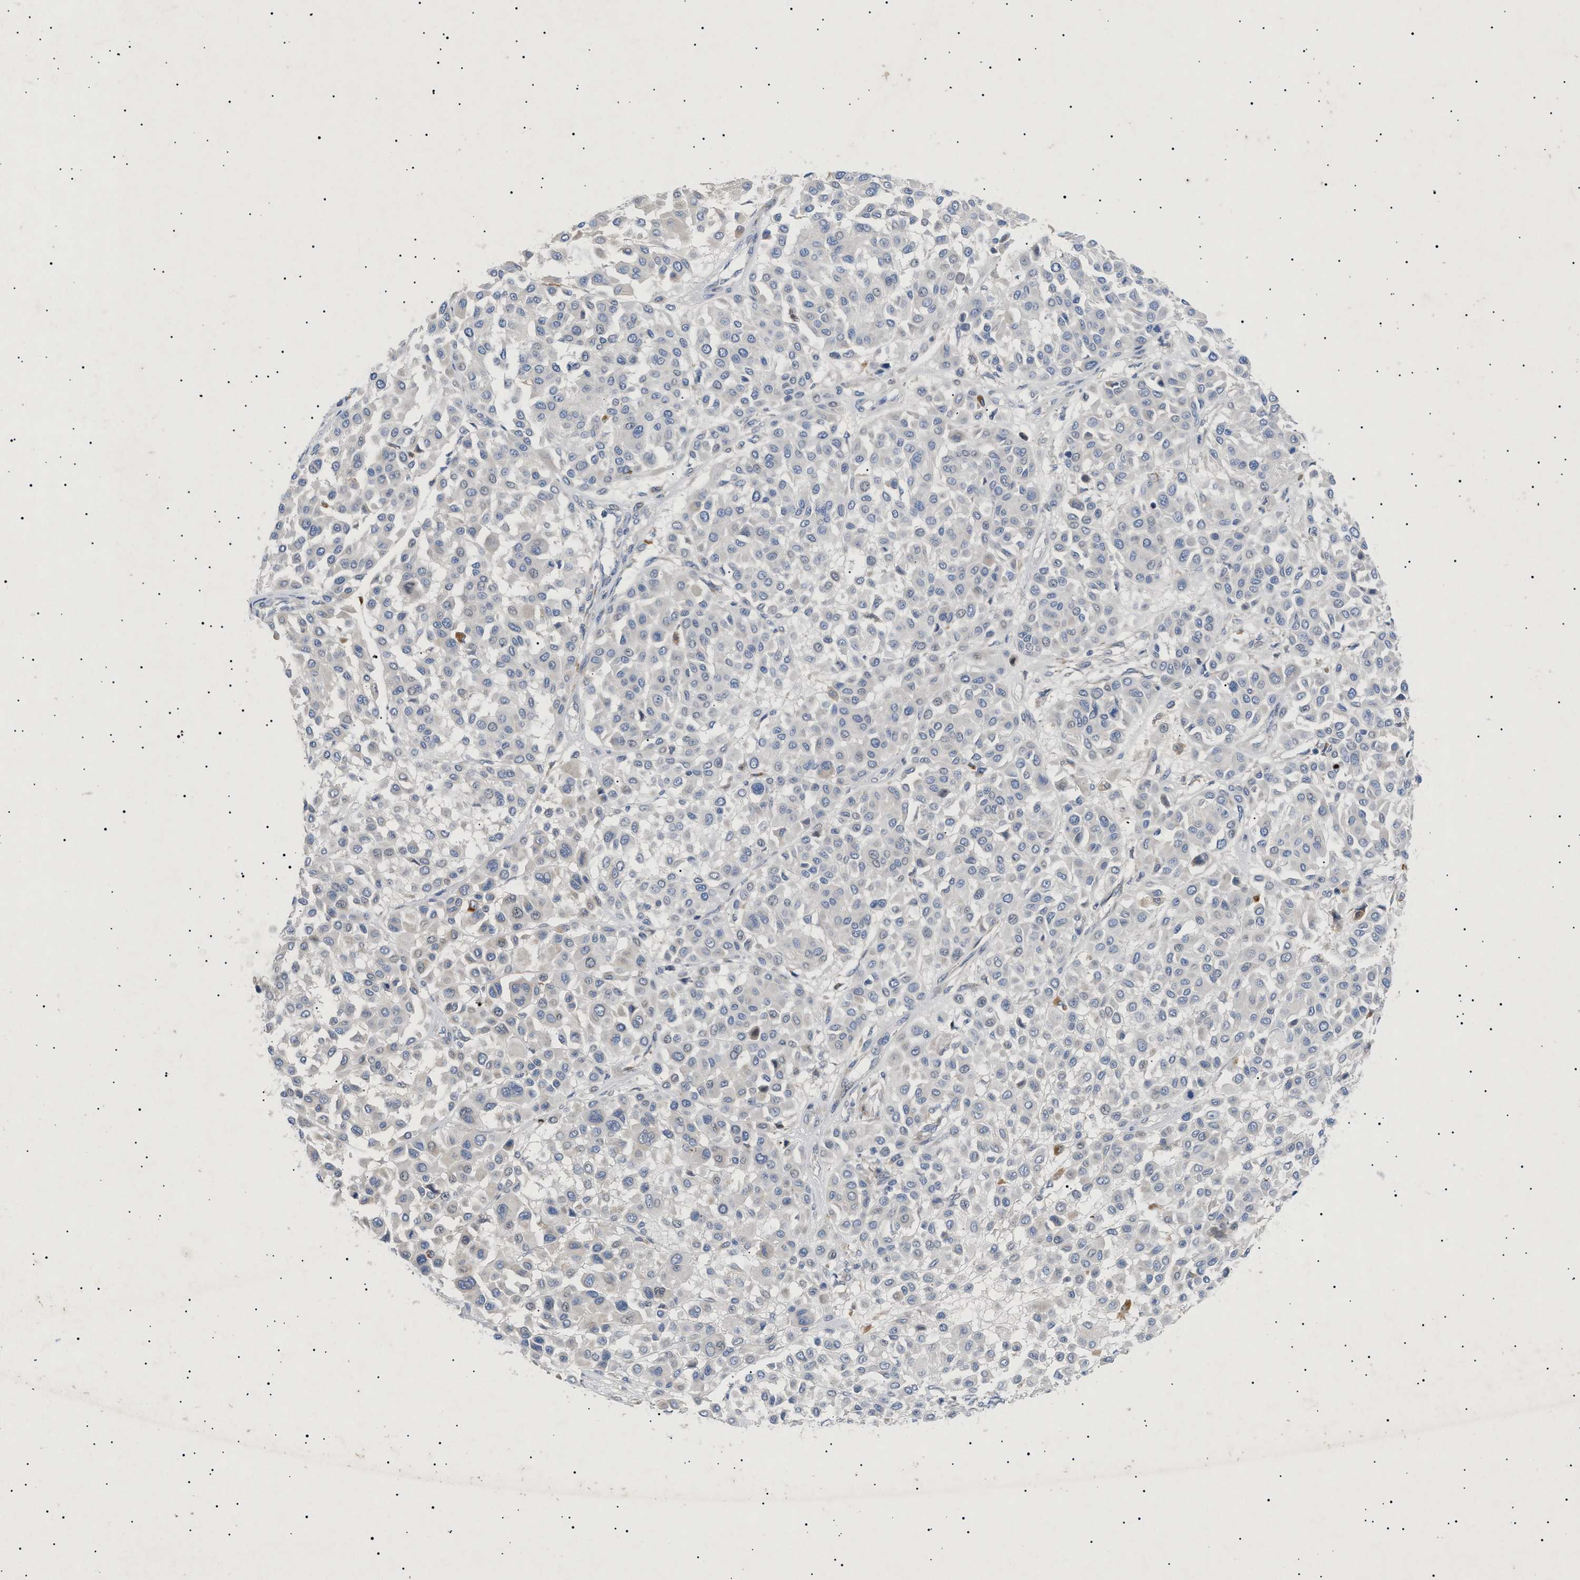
{"staining": {"intensity": "negative", "quantity": "none", "location": "none"}, "tissue": "melanoma", "cell_type": "Tumor cells", "image_type": "cancer", "snomed": [{"axis": "morphology", "description": "Malignant melanoma, Metastatic site"}, {"axis": "topography", "description": "Soft tissue"}], "caption": "Micrograph shows no protein positivity in tumor cells of malignant melanoma (metastatic site) tissue. (Stains: DAB (3,3'-diaminobenzidine) immunohistochemistry with hematoxylin counter stain, Microscopy: brightfield microscopy at high magnification).", "gene": "SIRT5", "patient": {"sex": "male", "age": 41}}